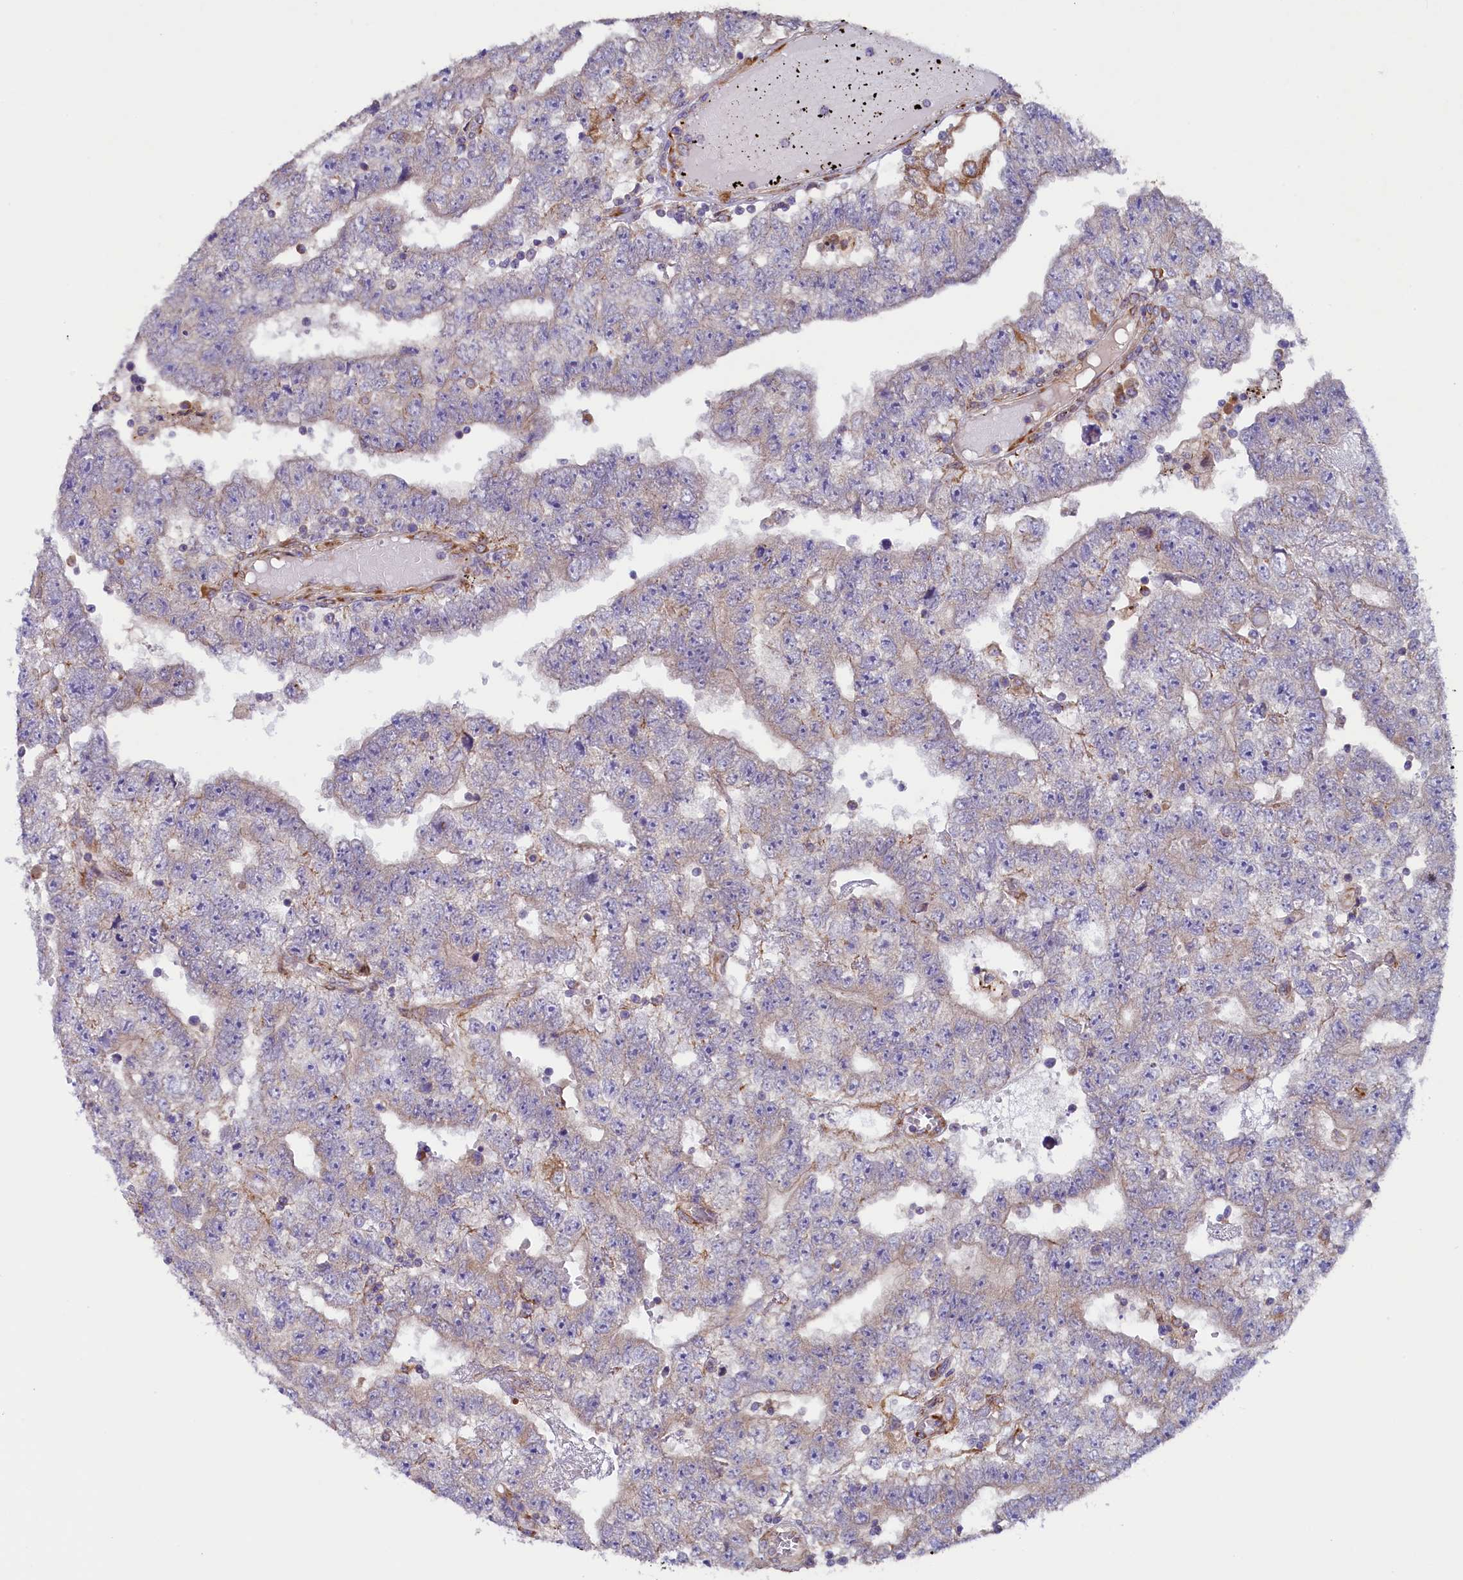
{"staining": {"intensity": "weak", "quantity": "<25%", "location": "cytoplasmic/membranous"}, "tissue": "testis cancer", "cell_type": "Tumor cells", "image_type": "cancer", "snomed": [{"axis": "morphology", "description": "Carcinoma, Embryonal, NOS"}, {"axis": "topography", "description": "Testis"}], "caption": "An immunohistochemistry (IHC) image of testis cancer is shown. There is no staining in tumor cells of testis cancer. (DAB IHC, high magnification).", "gene": "SSC5D", "patient": {"sex": "male", "age": 25}}